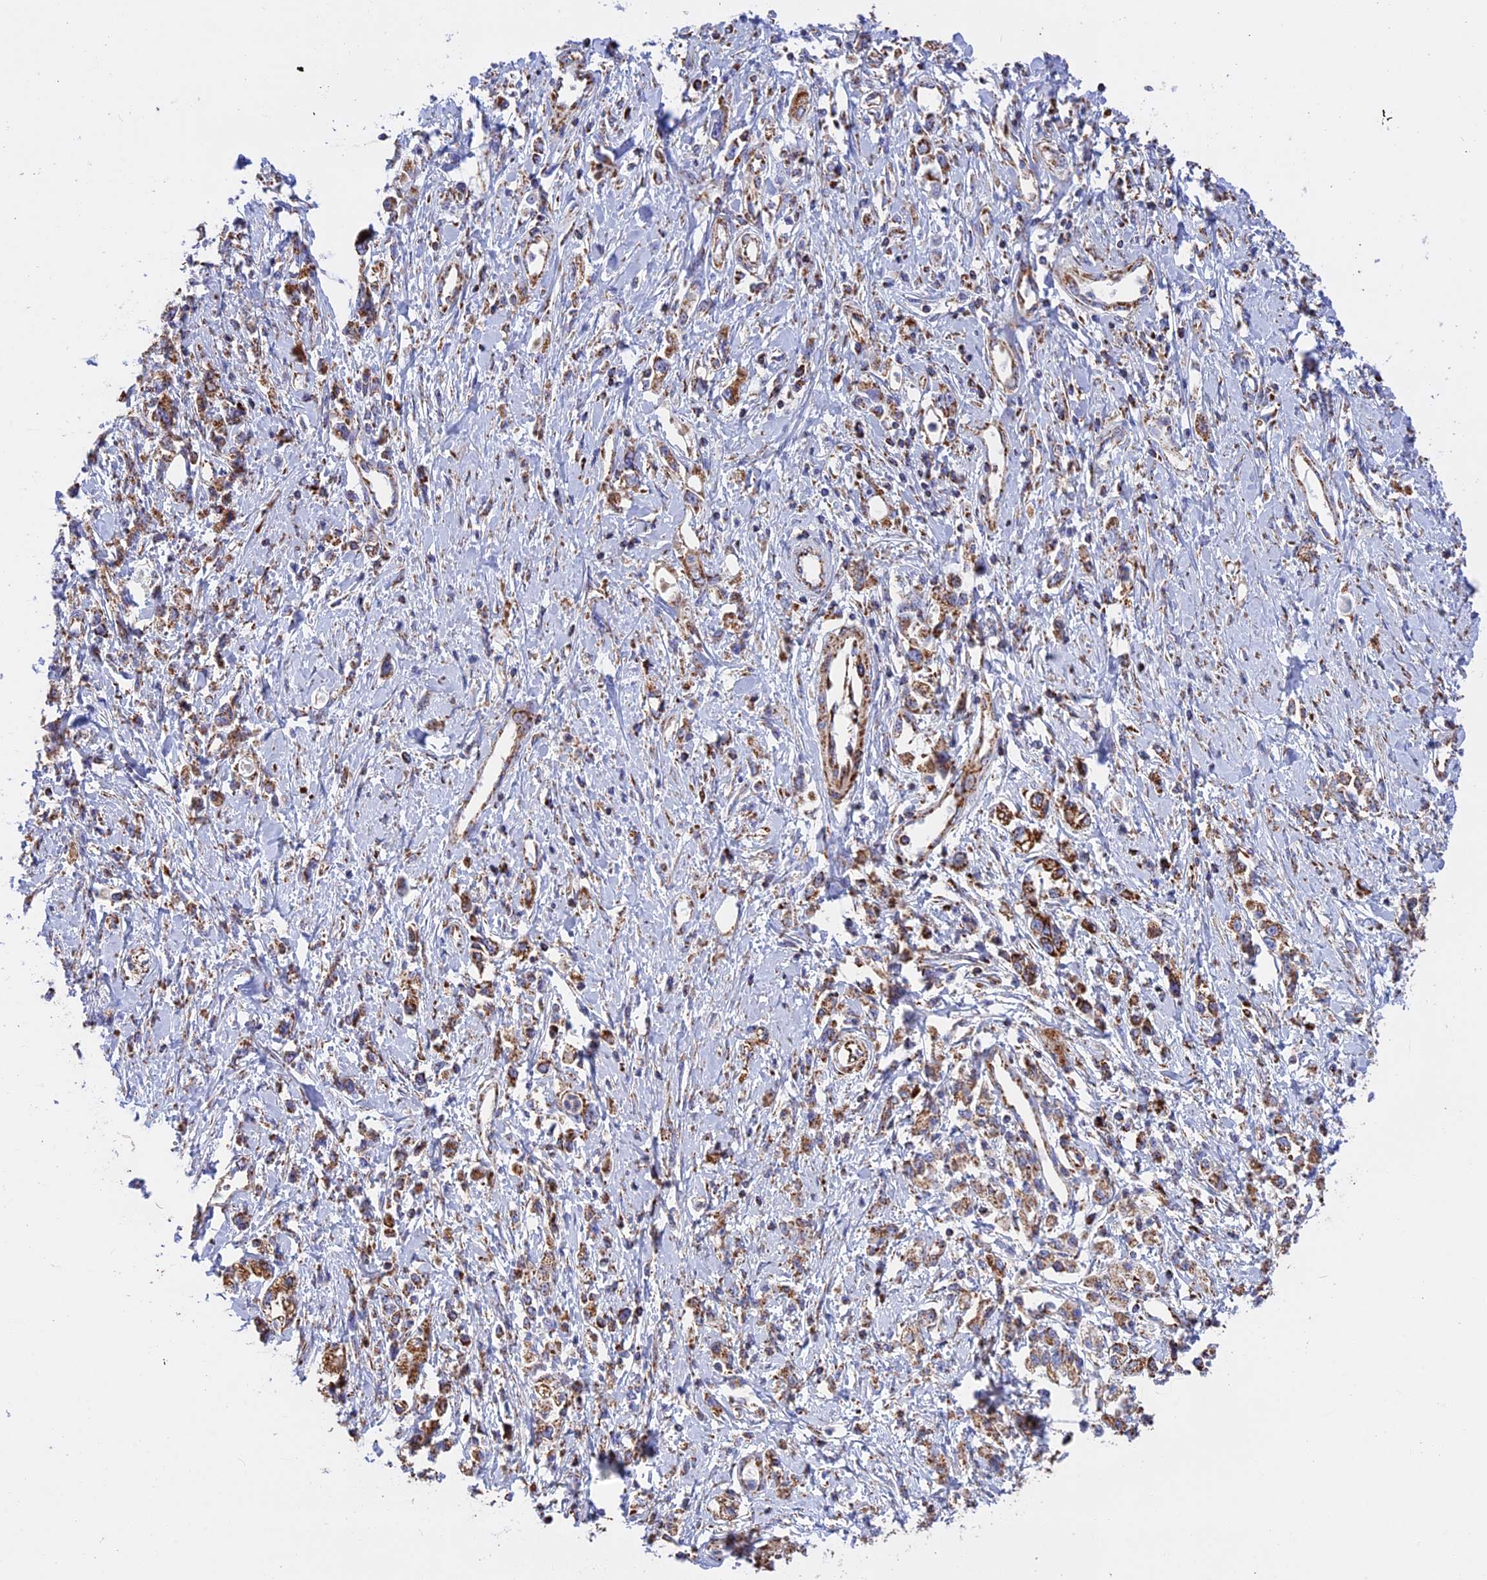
{"staining": {"intensity": "moderate", "quantity": ">75%", "location": "cytoplasmic/membranous"}, "tissue": "stomach cancer", "cell_type": "Tumor cells", "image_type": "cancer", "snomed": [{"axis": "morphology", "description": "Adenocarcinoma, NOS"}, {"axis": "topography", "description": "Stomach"}], "caption": "About >75% of tumor cells in human stomach cancer demonstrate moderate cytoplasmic/membranous protein staining as visualized by brown immunohistochemical staining.", "gene": "UQCRB", "patient": {"sex": "female", "age": 76}}